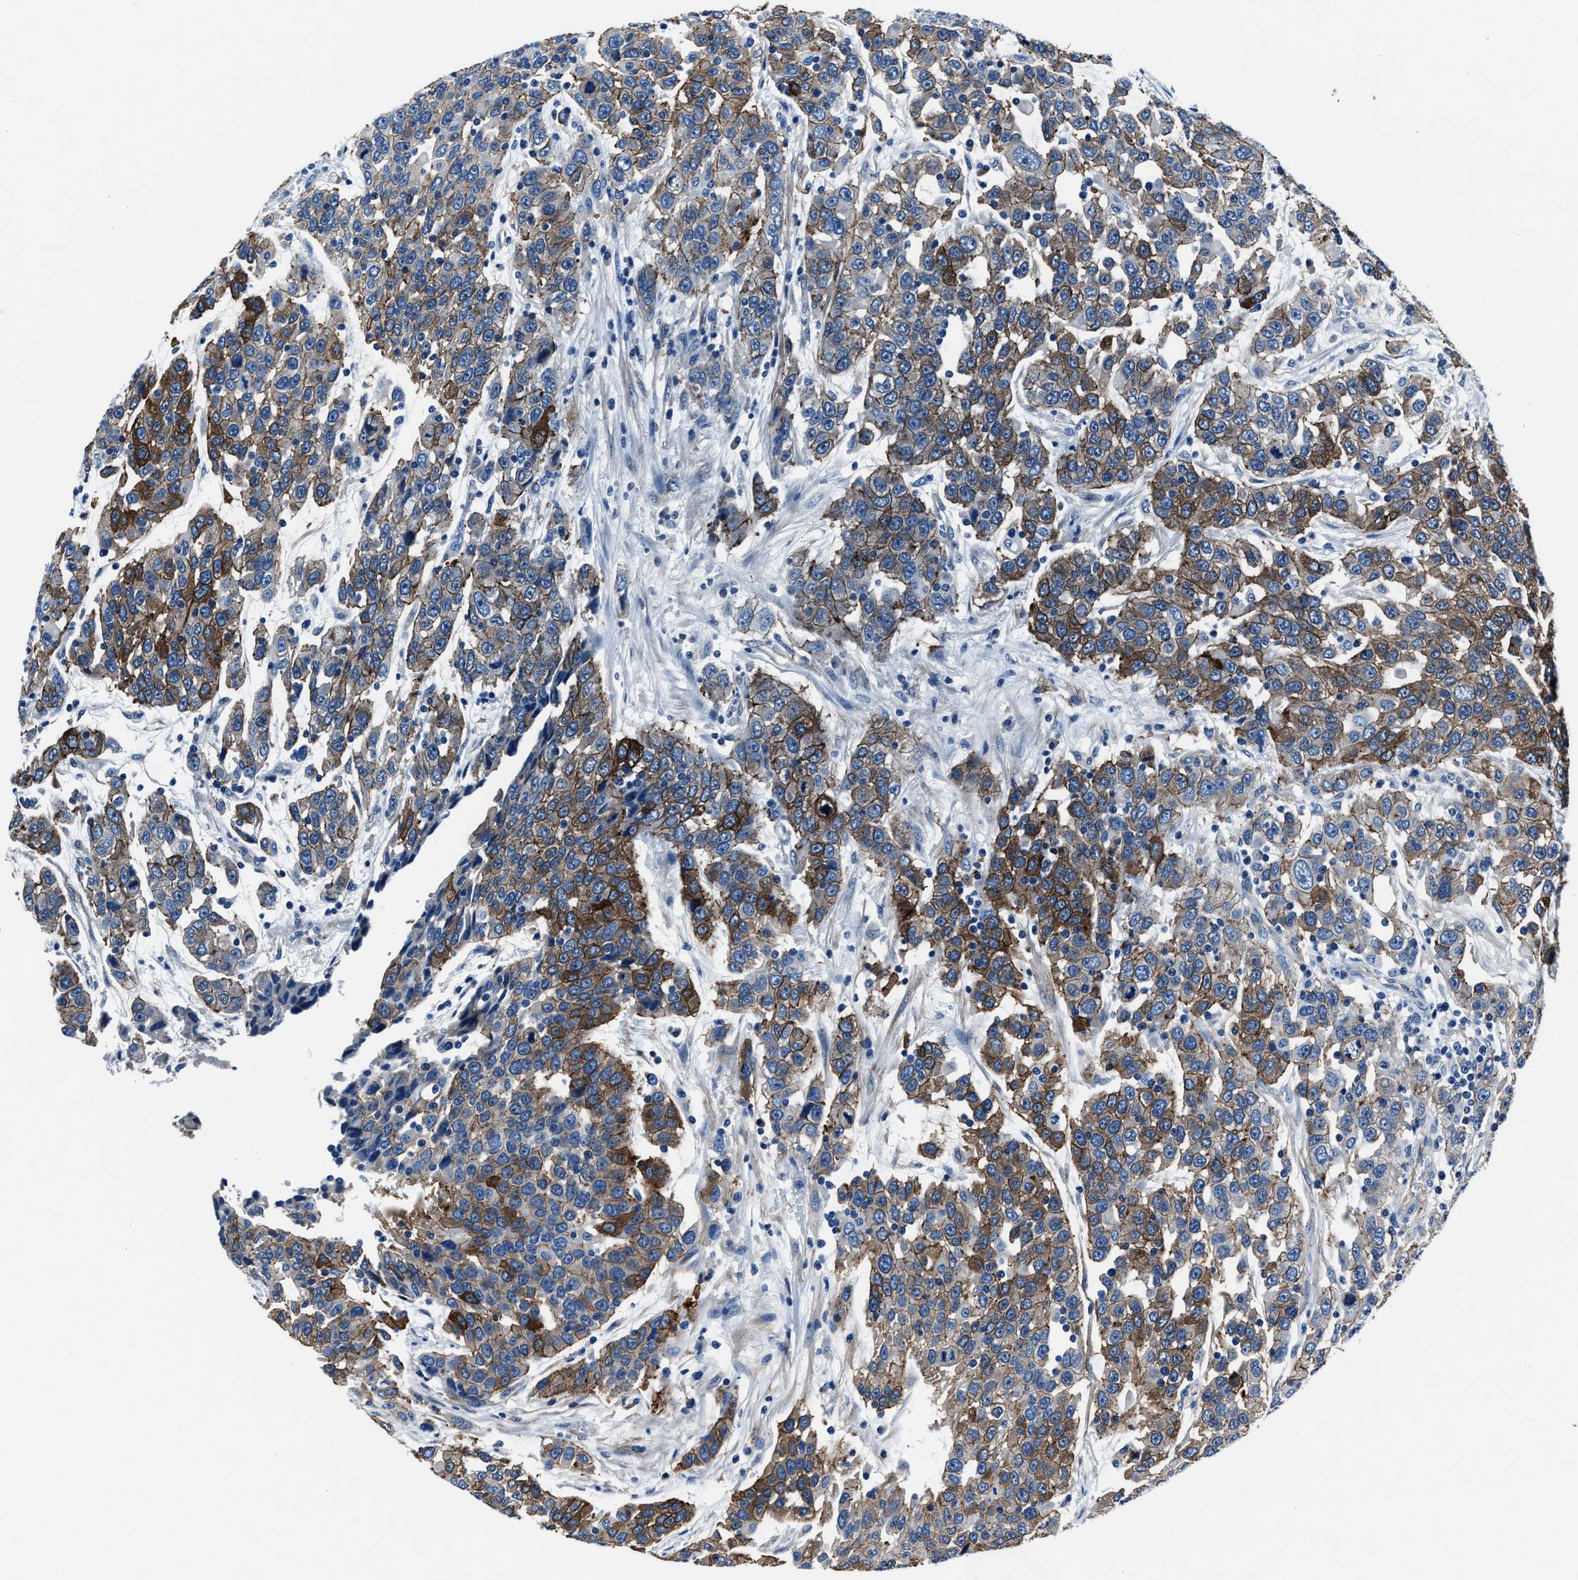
{"staining": {"intensity": "moderate", "quantity": ">75%", "location": "cytoplasmic/membranous"}, "tissue": "urothelial cancer", "cell_type": "Tumor cells", "image_type": "cancer", "snomed": [{"axis": "morphology", "description": "Urothelial carcinoma, High grade"}, {"axis": "topography", "description": "Urinary bladder"}], "caption": "The immunohistochemical stain highlights moderate cytoplasmic/membranous expression in tumor cells of urothelial cancer tissue. (DAB (3,3'-diaminobenzidine) IHC, brown staining for protein, blue staining for nuclei).", "gene": "LMO7", "patient": {"sex": "female", "age": 80}}